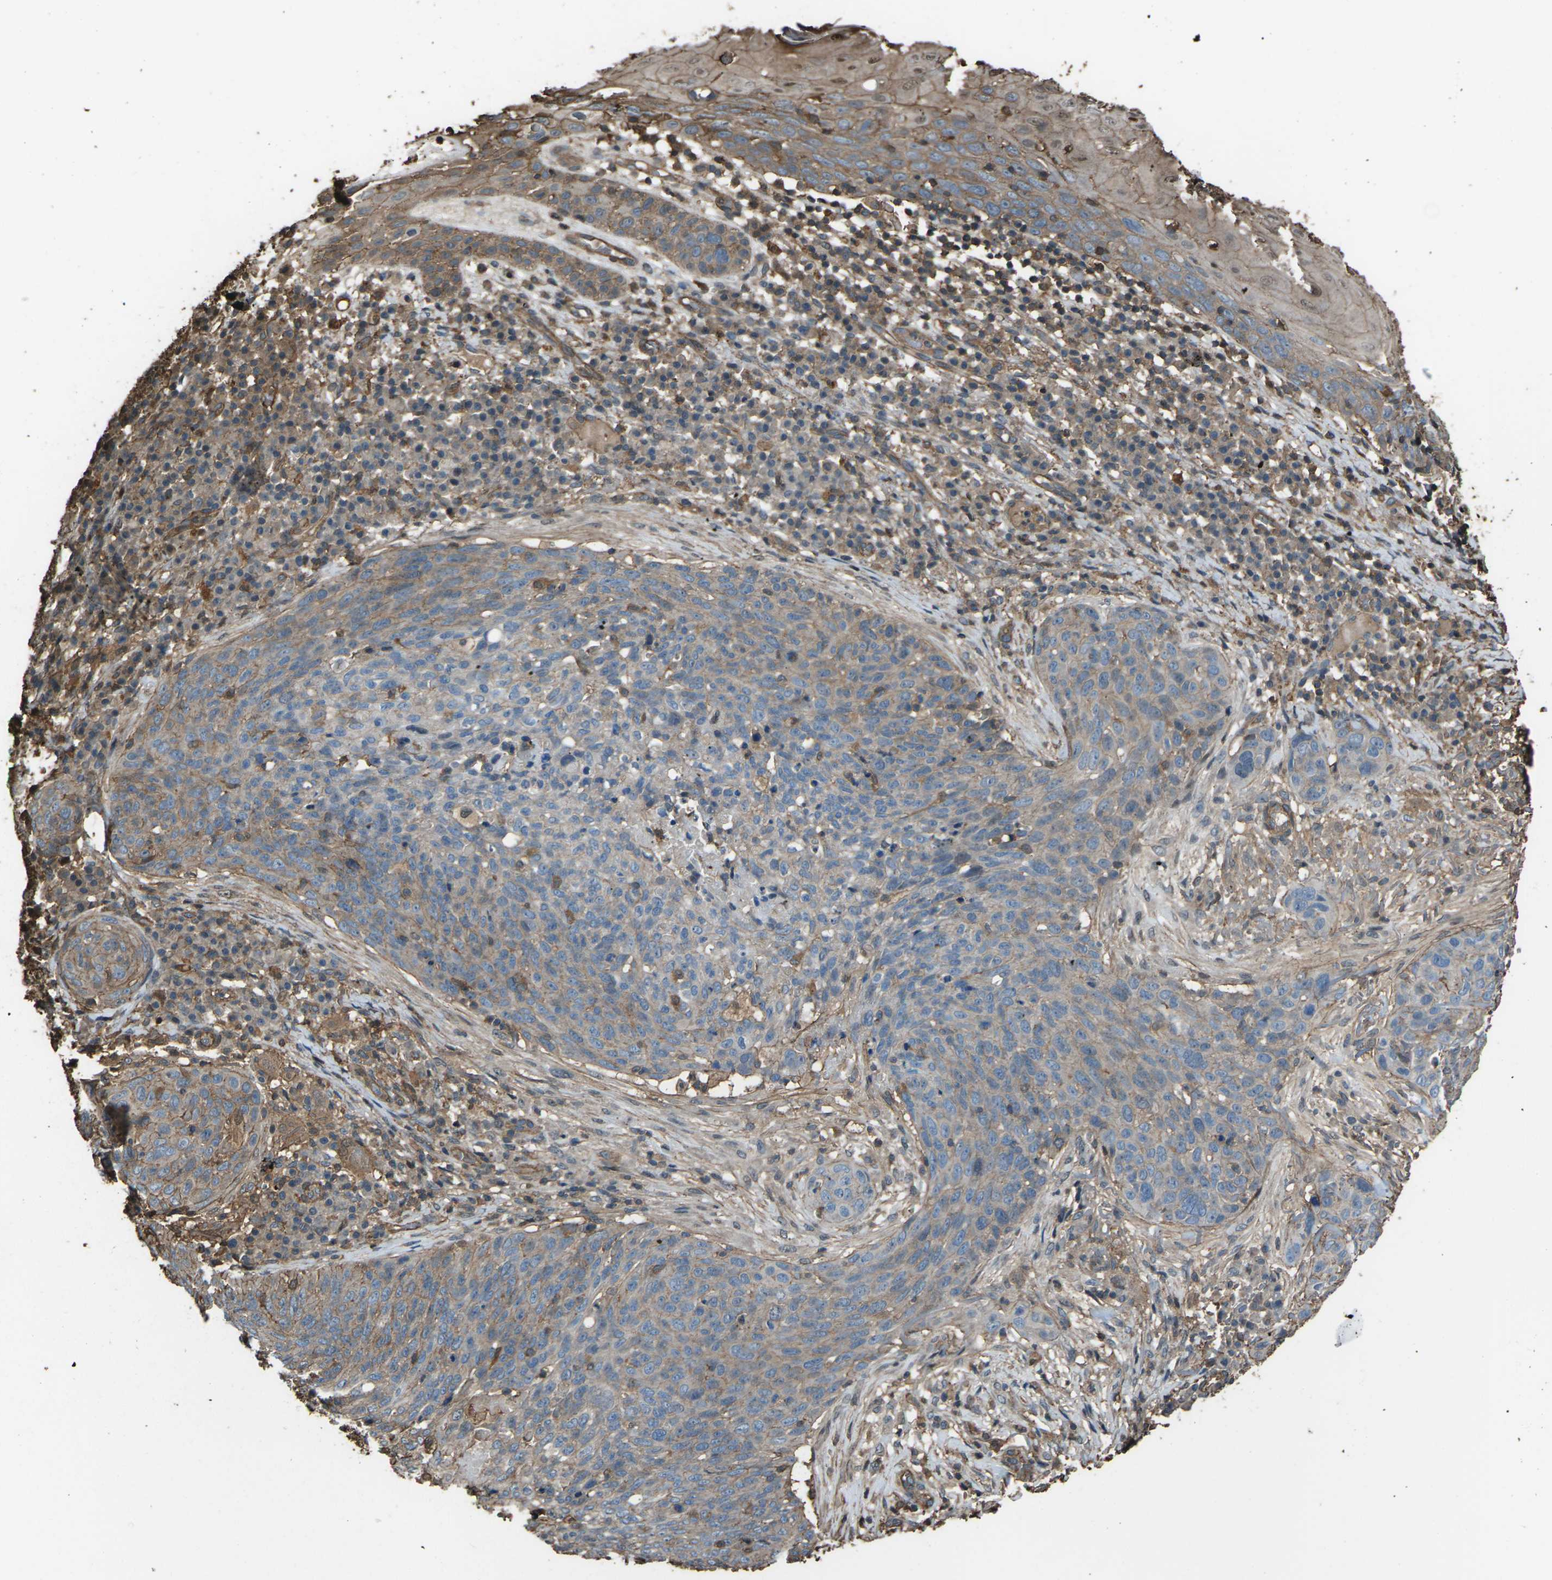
{"staining": {"intensity": "moderate", "quantity": "25%-75%", "location": "cytoplasmic/membranous"}, "tissue": "skin cancer", "cell_type": "Tumor cells", "image_type": "cancer", "snomed": [{"axis": "morphology", "description": "Squamous cell carcinoma in situ, NOS"}, {"axis": "morphology", "description": "Squamous cell carcinoma, NOS"}, {"axis": "topography", "description": "Skin"}], "caption": "Squamous cell carcinoma (skin) tissue demonstrates moderate cytoplasmic/membranous expression in about 25%-75% of tumor cells, visualized by immunohistochemistry.", "gene": "DHPS", "patient": {"sex": "male", "age": 93}}